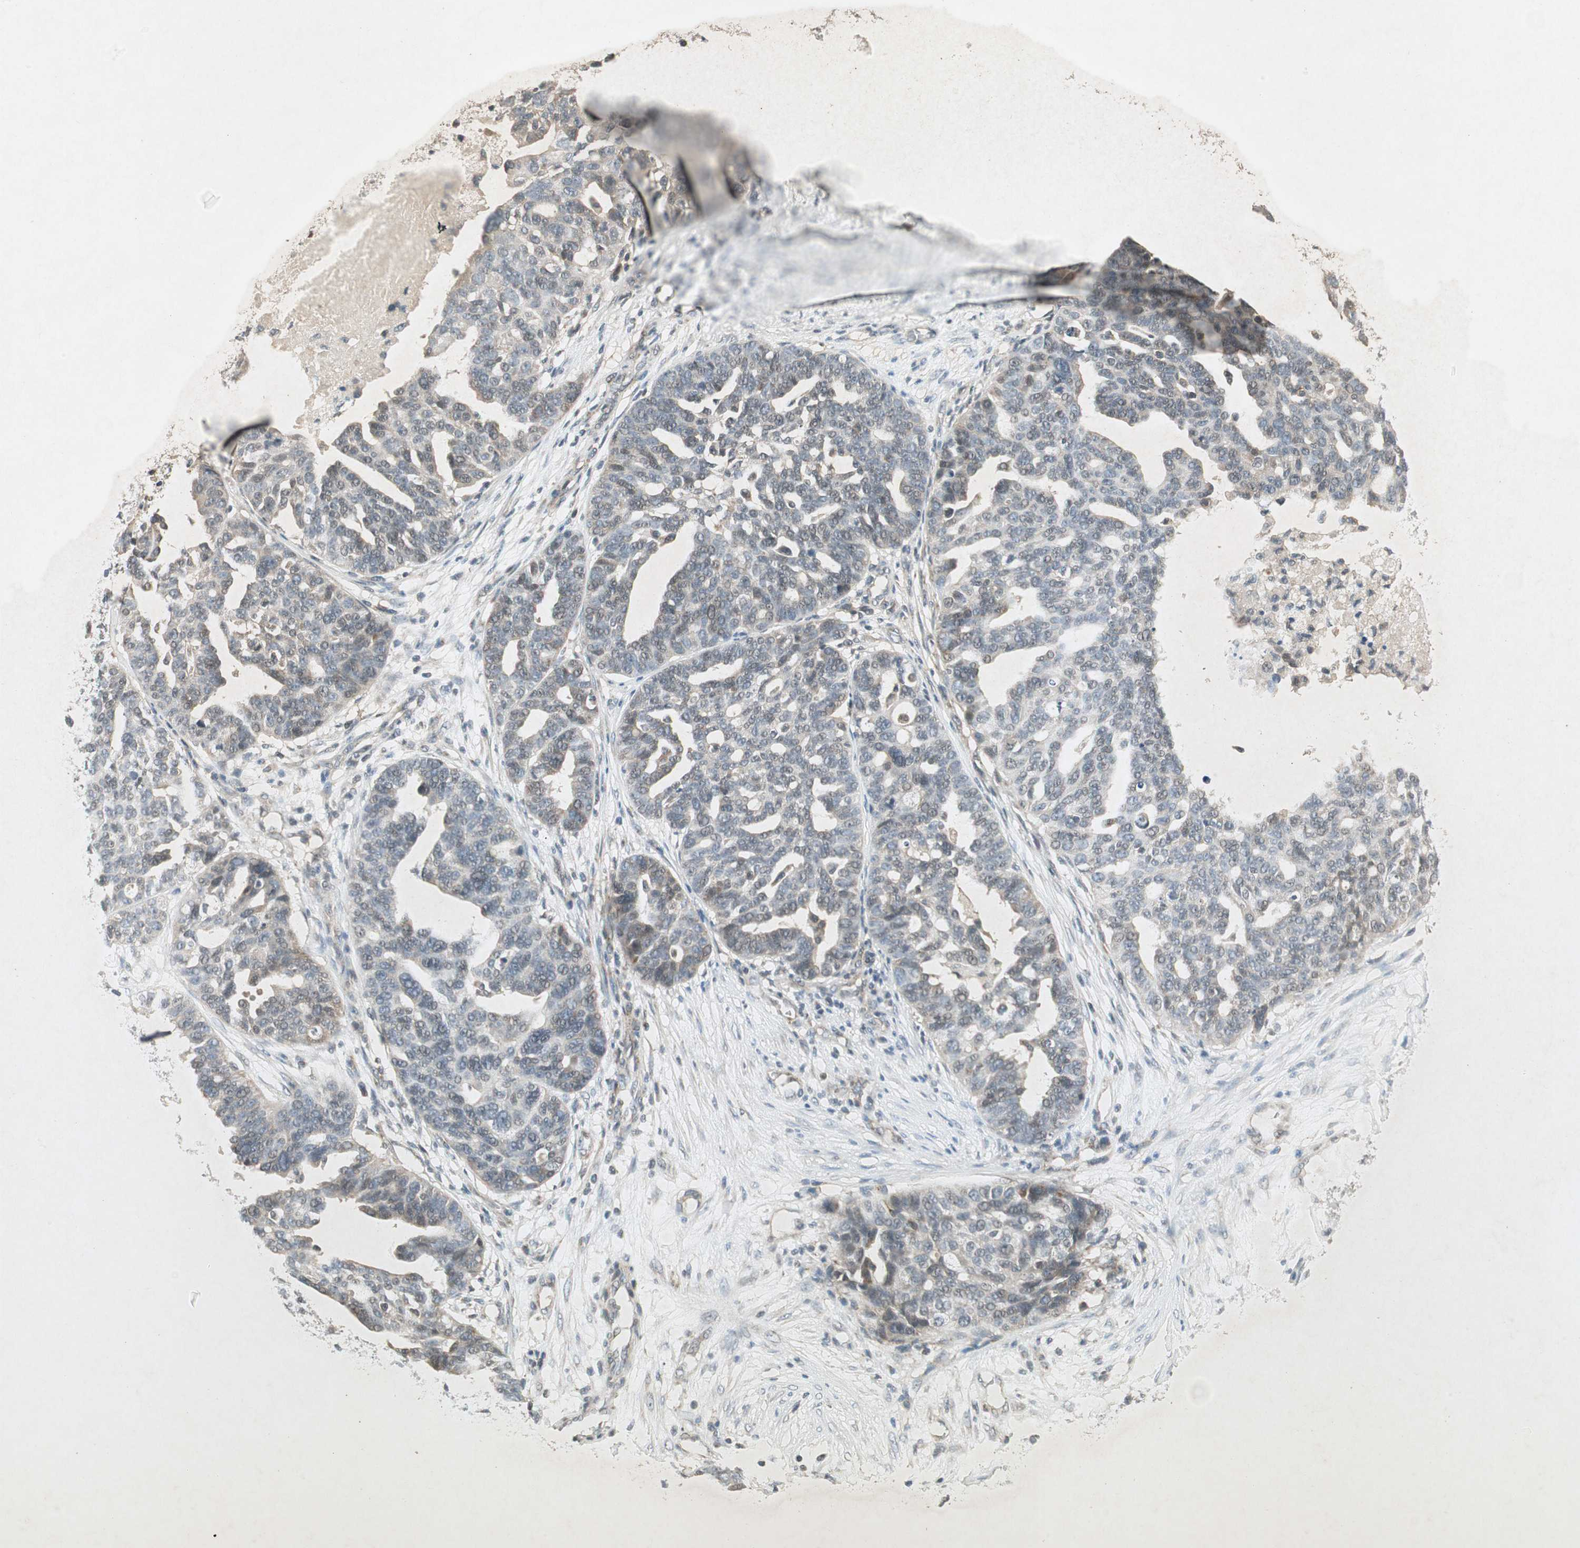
{"staining": {"intensity": "weak", "quantity": "<25%", "location": "cytoplasmic/membranous,nuclear"}, "tissue": "ovarian cancer", "cell_type": "Tumor cells", "image_type": "cancer", "snomed": [{"axis": "morphology", "description": "Cystadenocarcinoma, serous, NOS"}, {"axis": "topography", "description": "Ovary"}], "caption": "This is an immunohistochemistry micrograph of human serous cystadenocarcinoma (ovarian). There is no expression in tumor cells.", "gene": "USP2", "patient": {"sex": "female", "age": 59}}